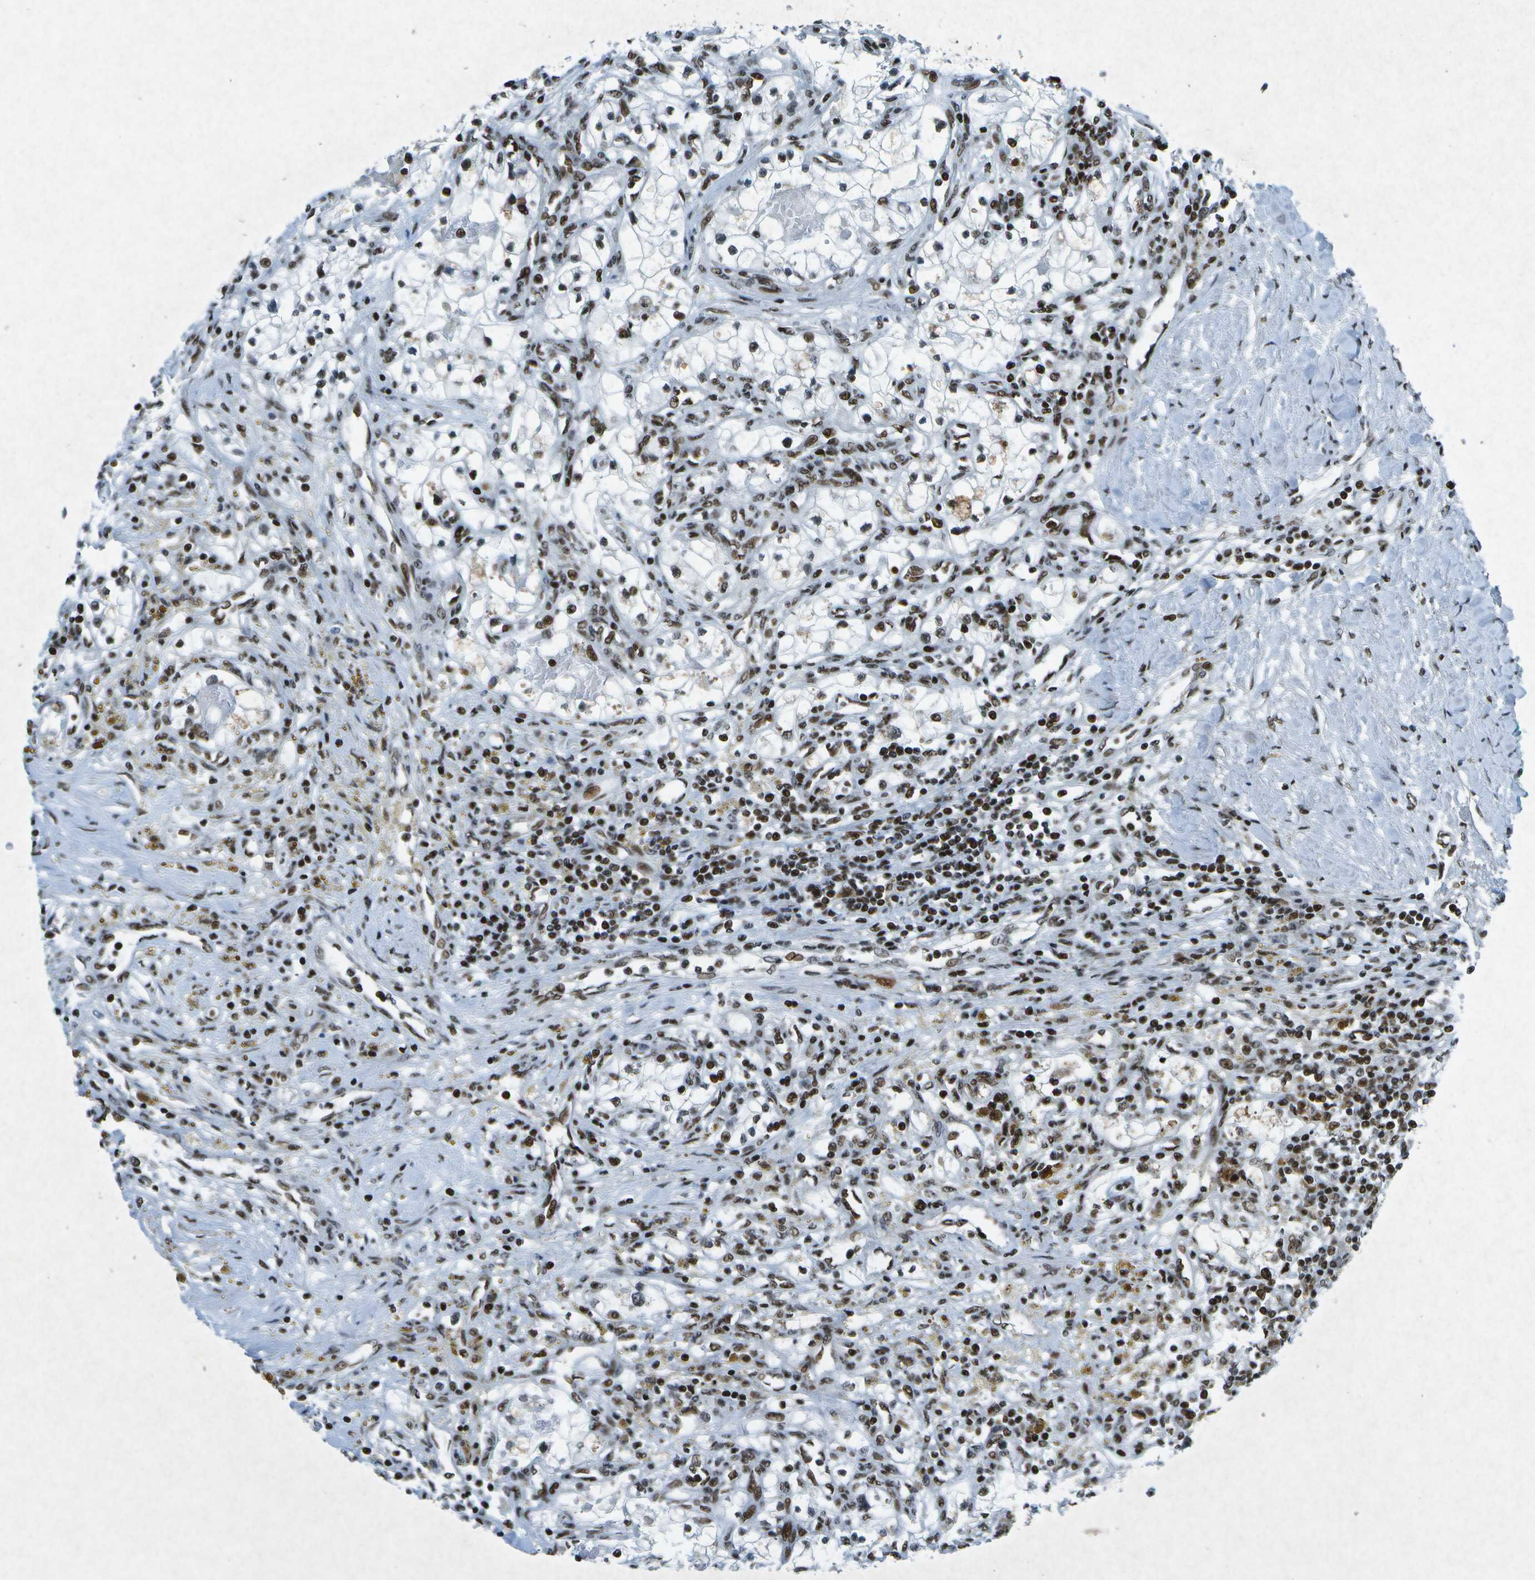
{"staining": {"intensity": "moderate", "quantity": ">75%", "location": "nuclear"}, "tissue": "renal cancer", "cell_type": "Tumor cells", "image_type": "cancer", "snomed": [{"axis": "morphology", "description": "Adenocarcinoma, NOS"}, {"axis": "topography", "description": "Kidney"}], "caption": "Human adenocarcinoma (renal) stained for a protein (brown) displays moderate nuclear positive positivity in approximately >75% of tumor cells.", "gene": "MTA2", "patient": {"sex": "male", "age": 68}}